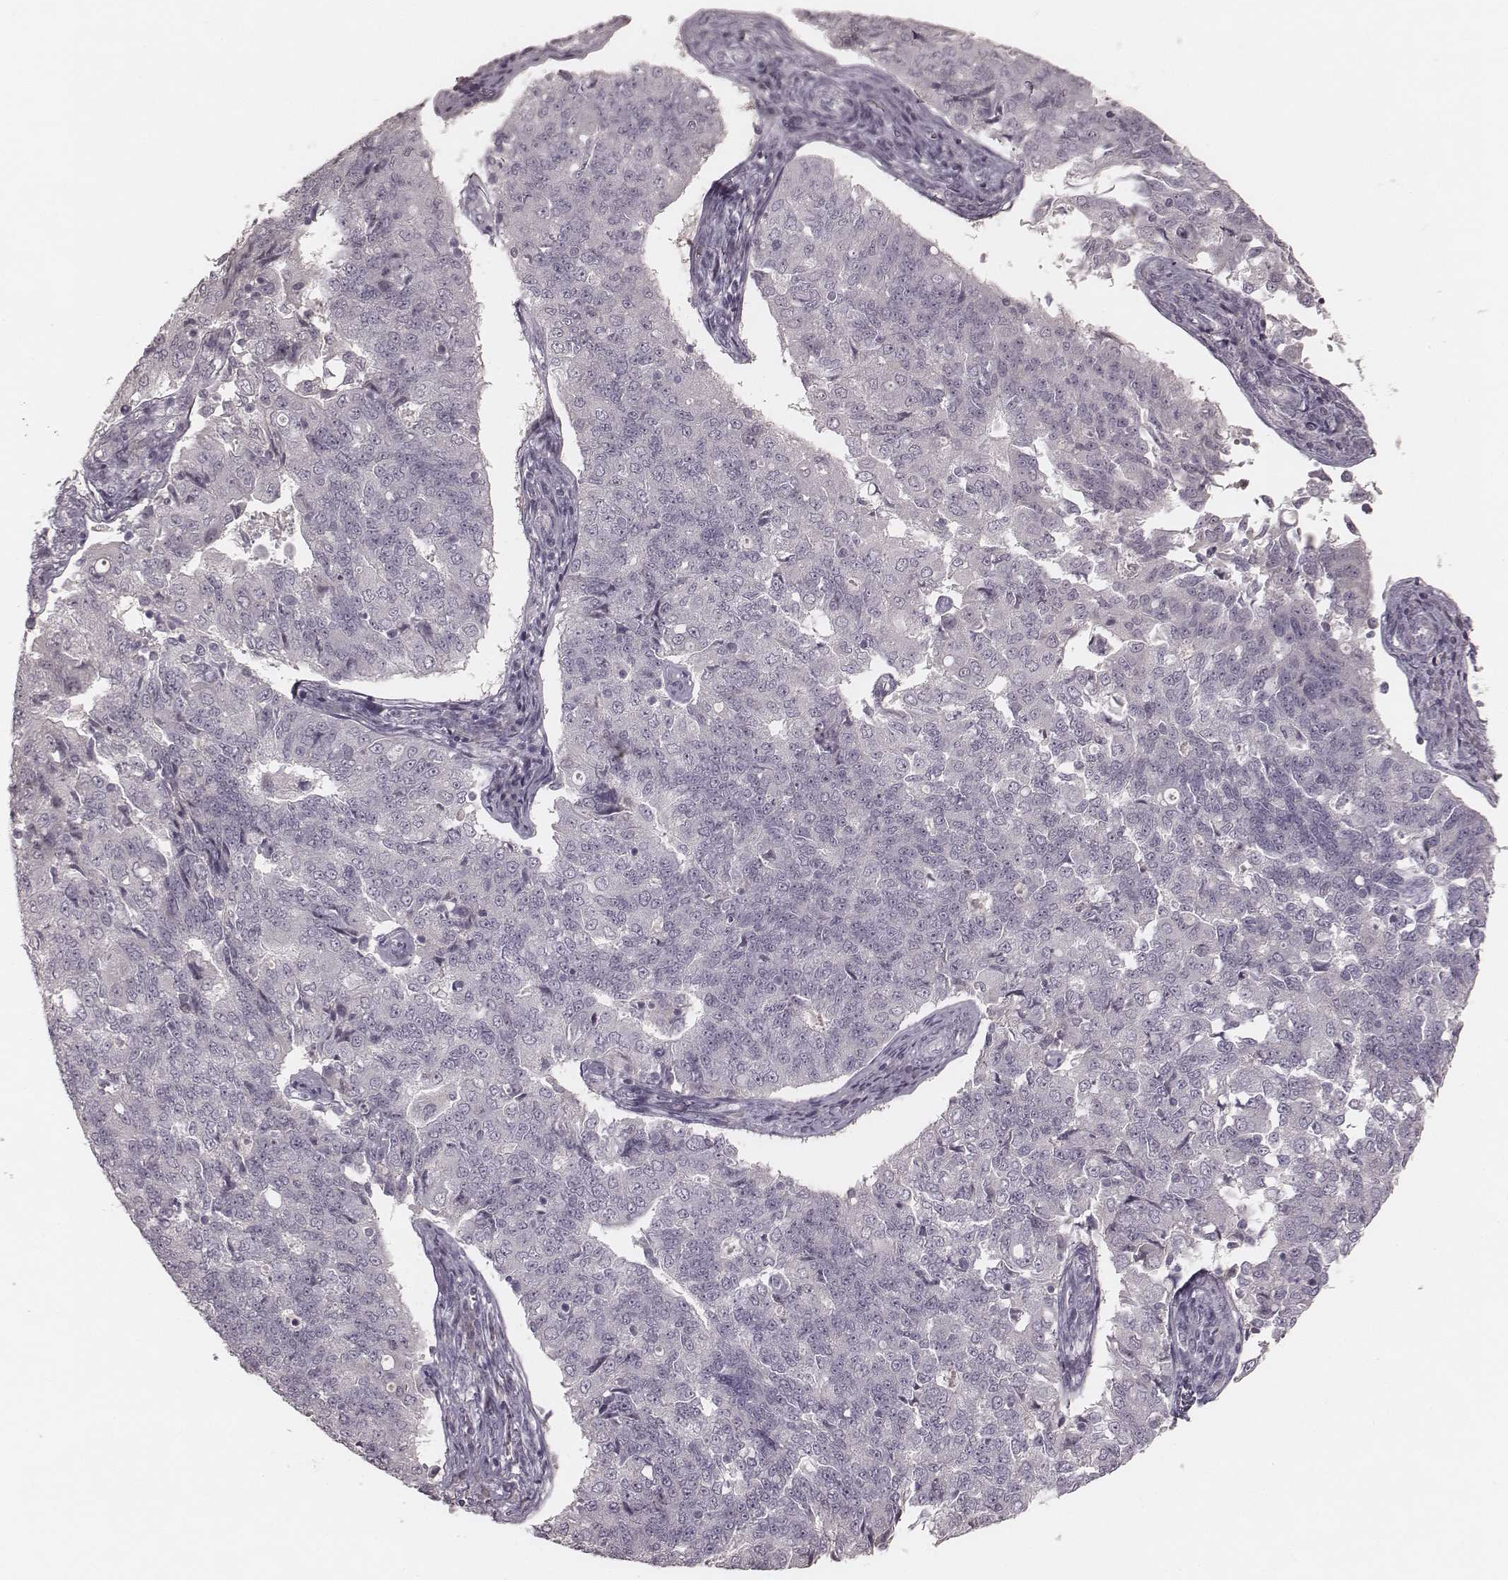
{"staining": {"intensity": "negative", "quantity": "none", "location": "none"}, "tissue": "endometrial cancer", "cell_type": "Tumor cells", "image_type": "cancer", "snomed": [{"axis": "morphology", "description": "Adenocarcinoma, NOS"}, {"axis": "topography", "description": "Endometrium"}], "caption": "IHC photomicrograph of neoplastic tissue: human endometrial adenocarcinoma stained with DAB exhibits no significant protein expression in tumor cells.", "gene": "SMIM24", "patient": {"sex": "female", "age": 43}}